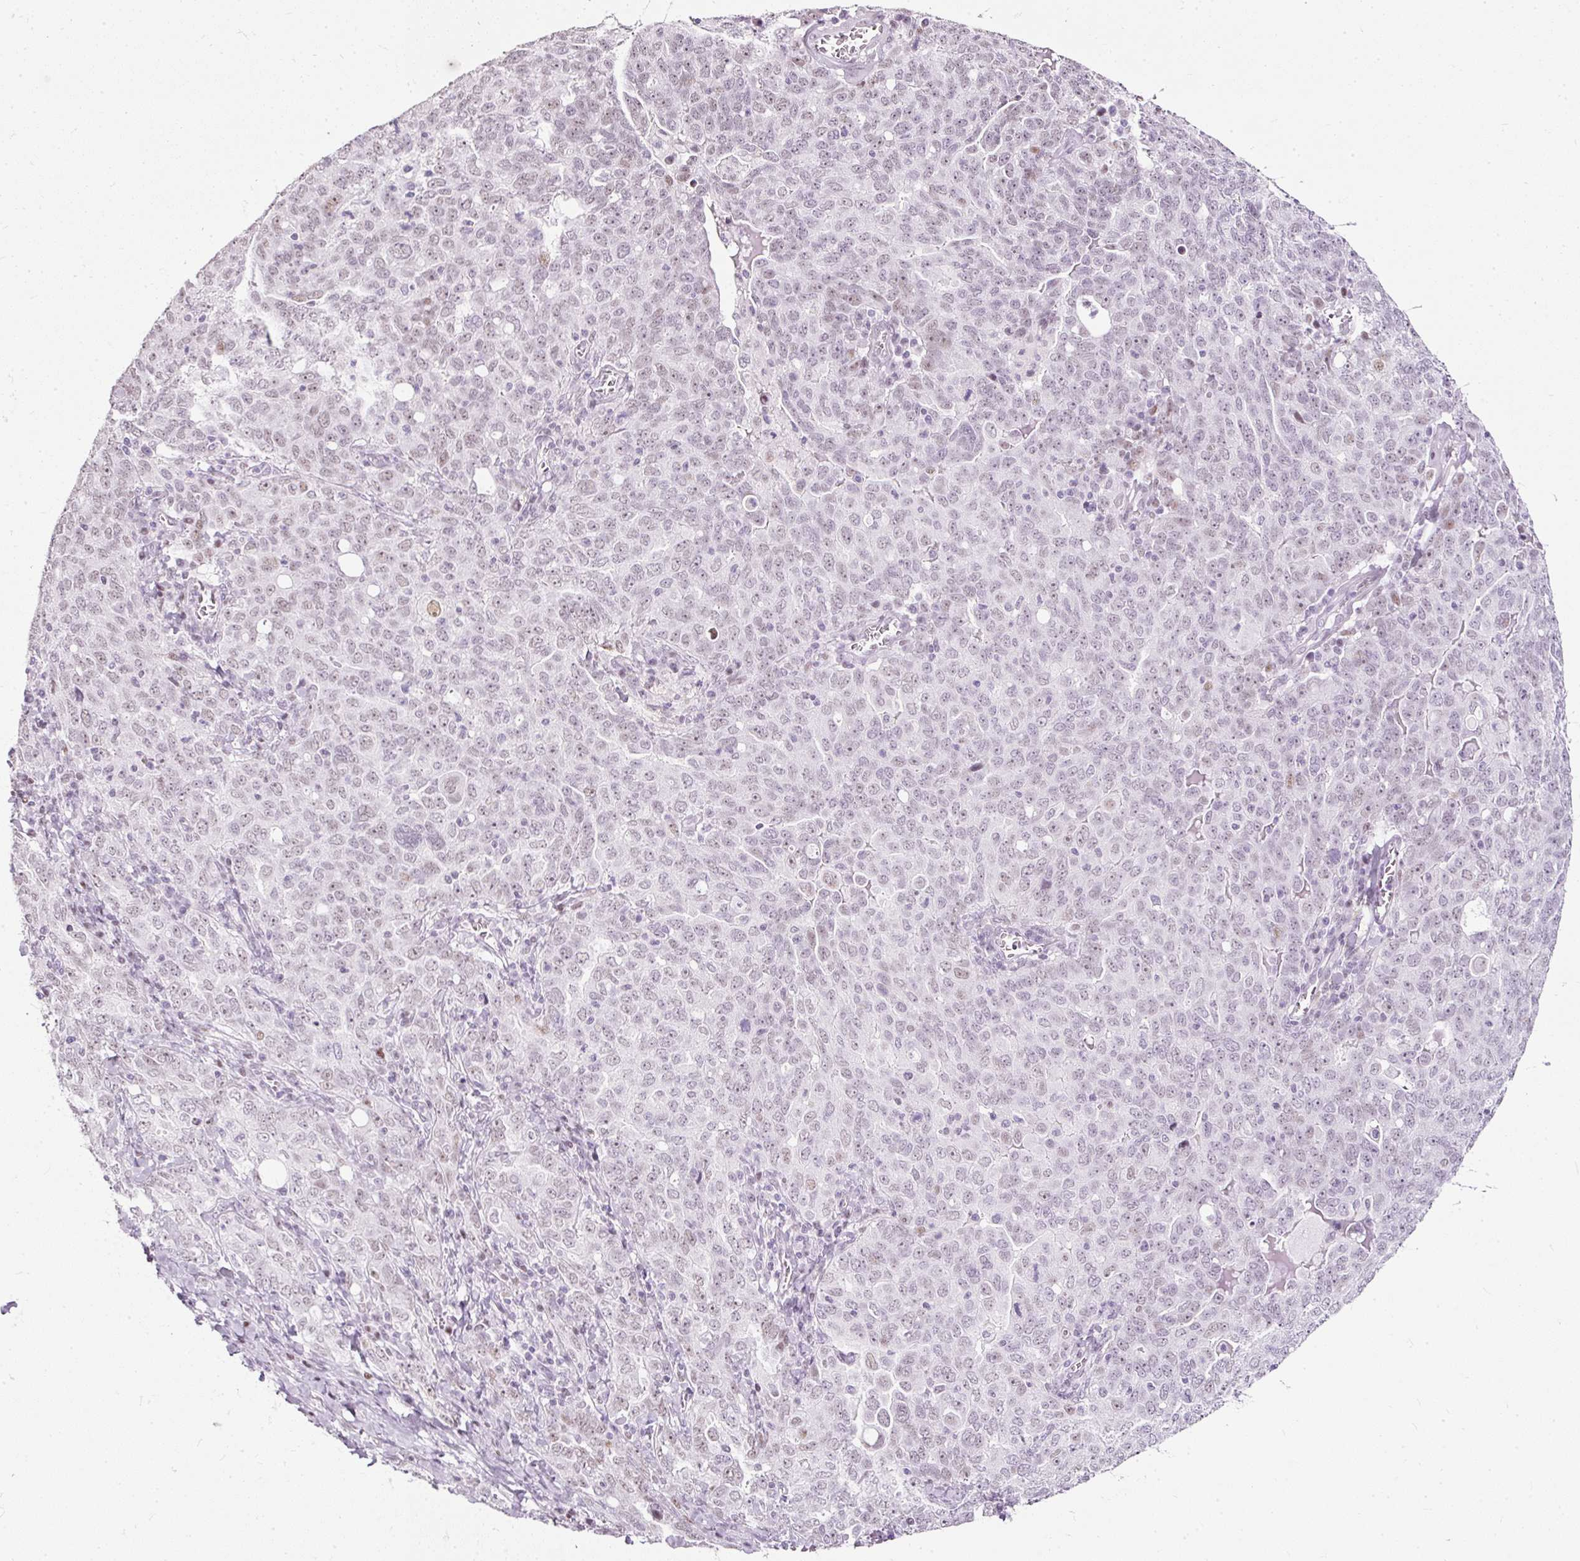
{"staining": {"intensity": "weak", "quantity": ">75%", "location": "nuclear"}, "tissue": "ovarian cancer", "cell_type": "Tumor cells", "image_type": "cancer", "snomed": [{"axis": "morphology", "description": "Carcinoma, endometroid"}, {"axis": "topography", "description": "Ovary"}], "caption": "Weak nuclear protein positivity is identified in approximately >75% of tumor cells in endometroid carcinoma (ovarian).", "gene": "PDE6B", "patient": {"sex": "female", "age": 62}}